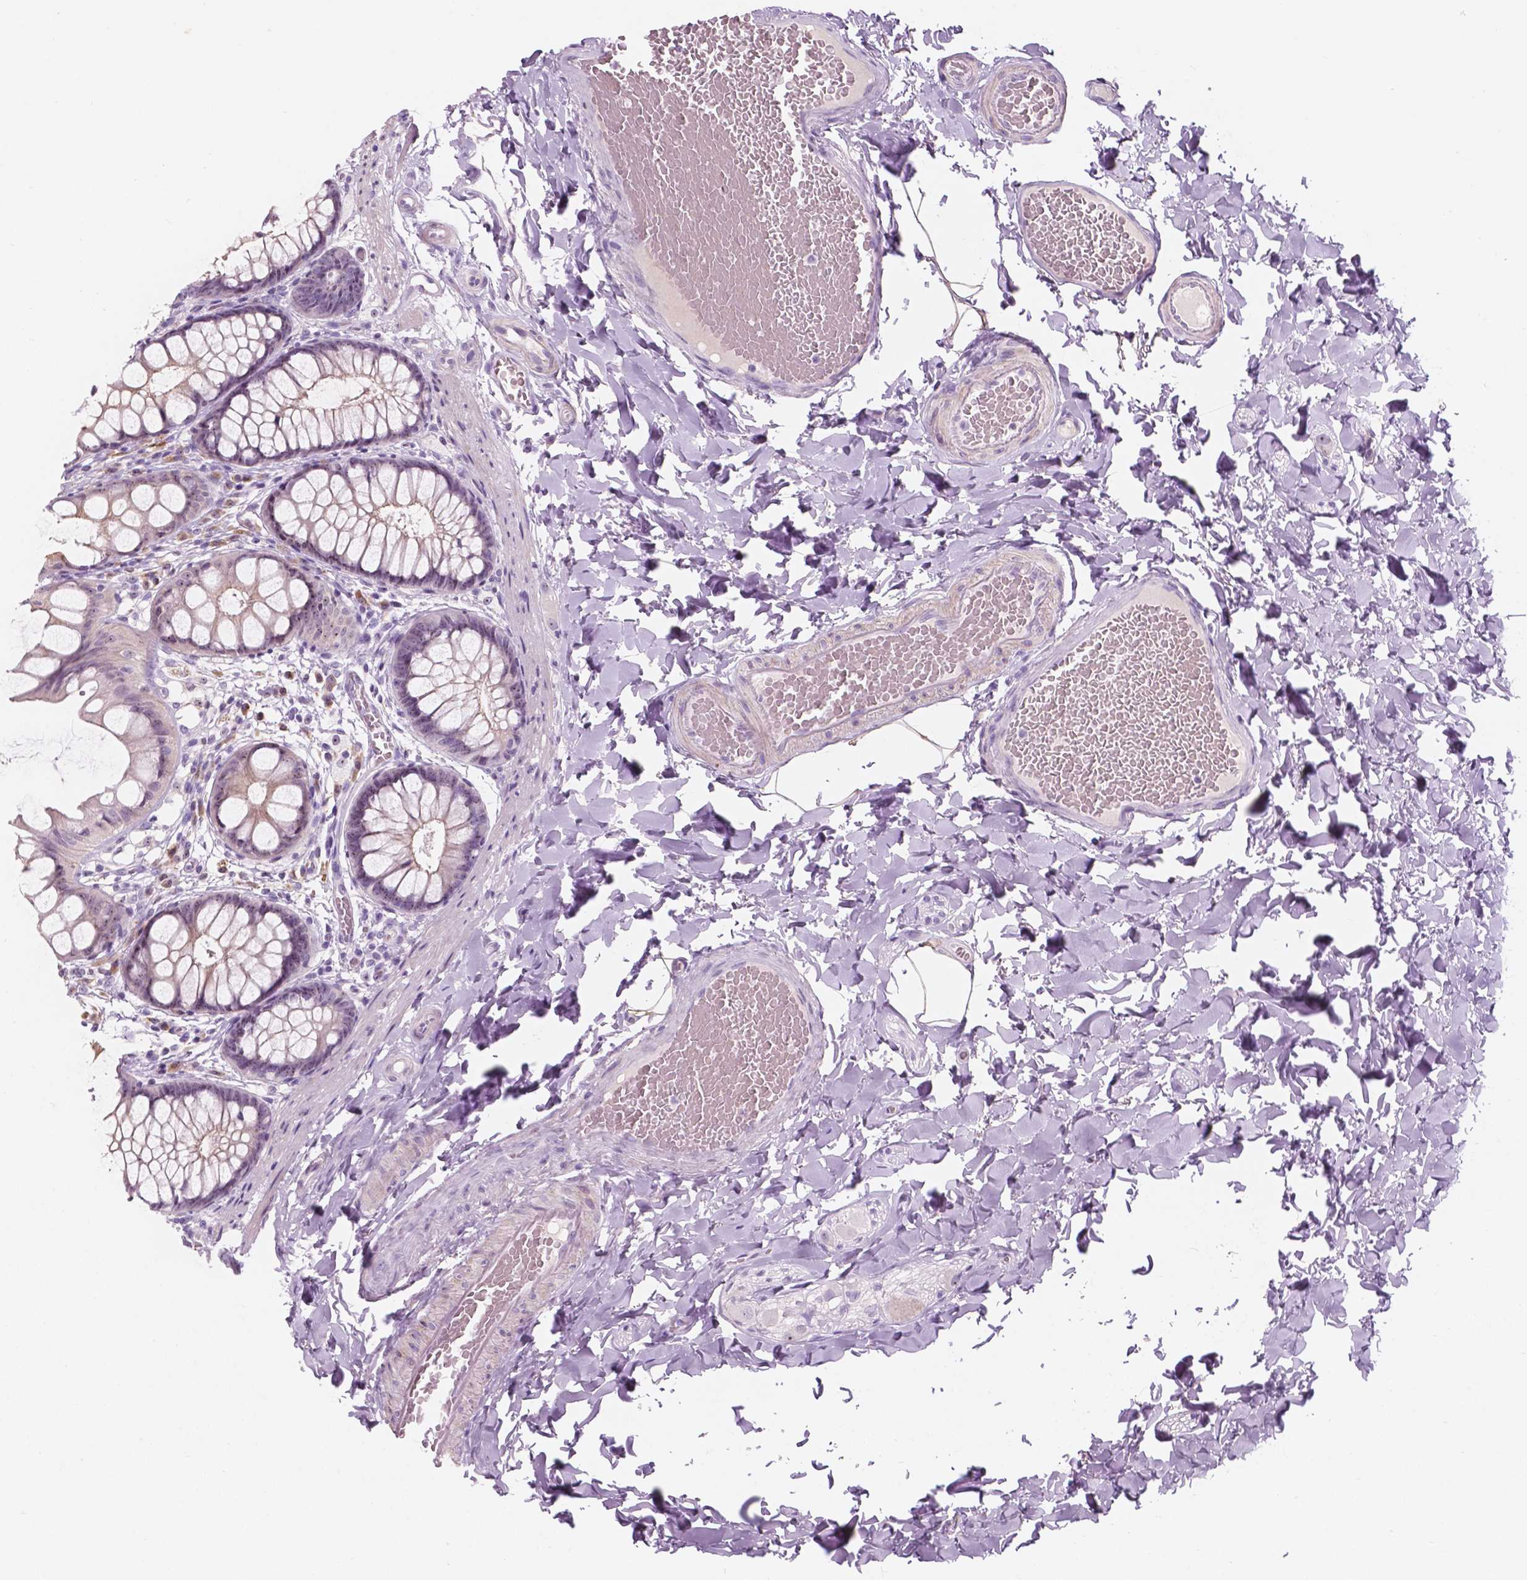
{"staining": {"intensity": "negative", "quantity": "none", "location": "none"}, "tissue": "colon", "cell_type": "Endothelial cells", "image_type": "normal", "snomed": [{"axis": "morphology", "description": "Normal tissue, NOS"}, {"axis": "topography", "description": "Colon"}], "caption": "An image of human colon is negative for staining in endothelial cells. (DAB (3,3'-diaminobenzidine) immunohistochemistry (IHC) visualized using brightfield microscopy, high magnification).", "gene": "ZNF853", "patient": {"sex": "male", "age": 47}}